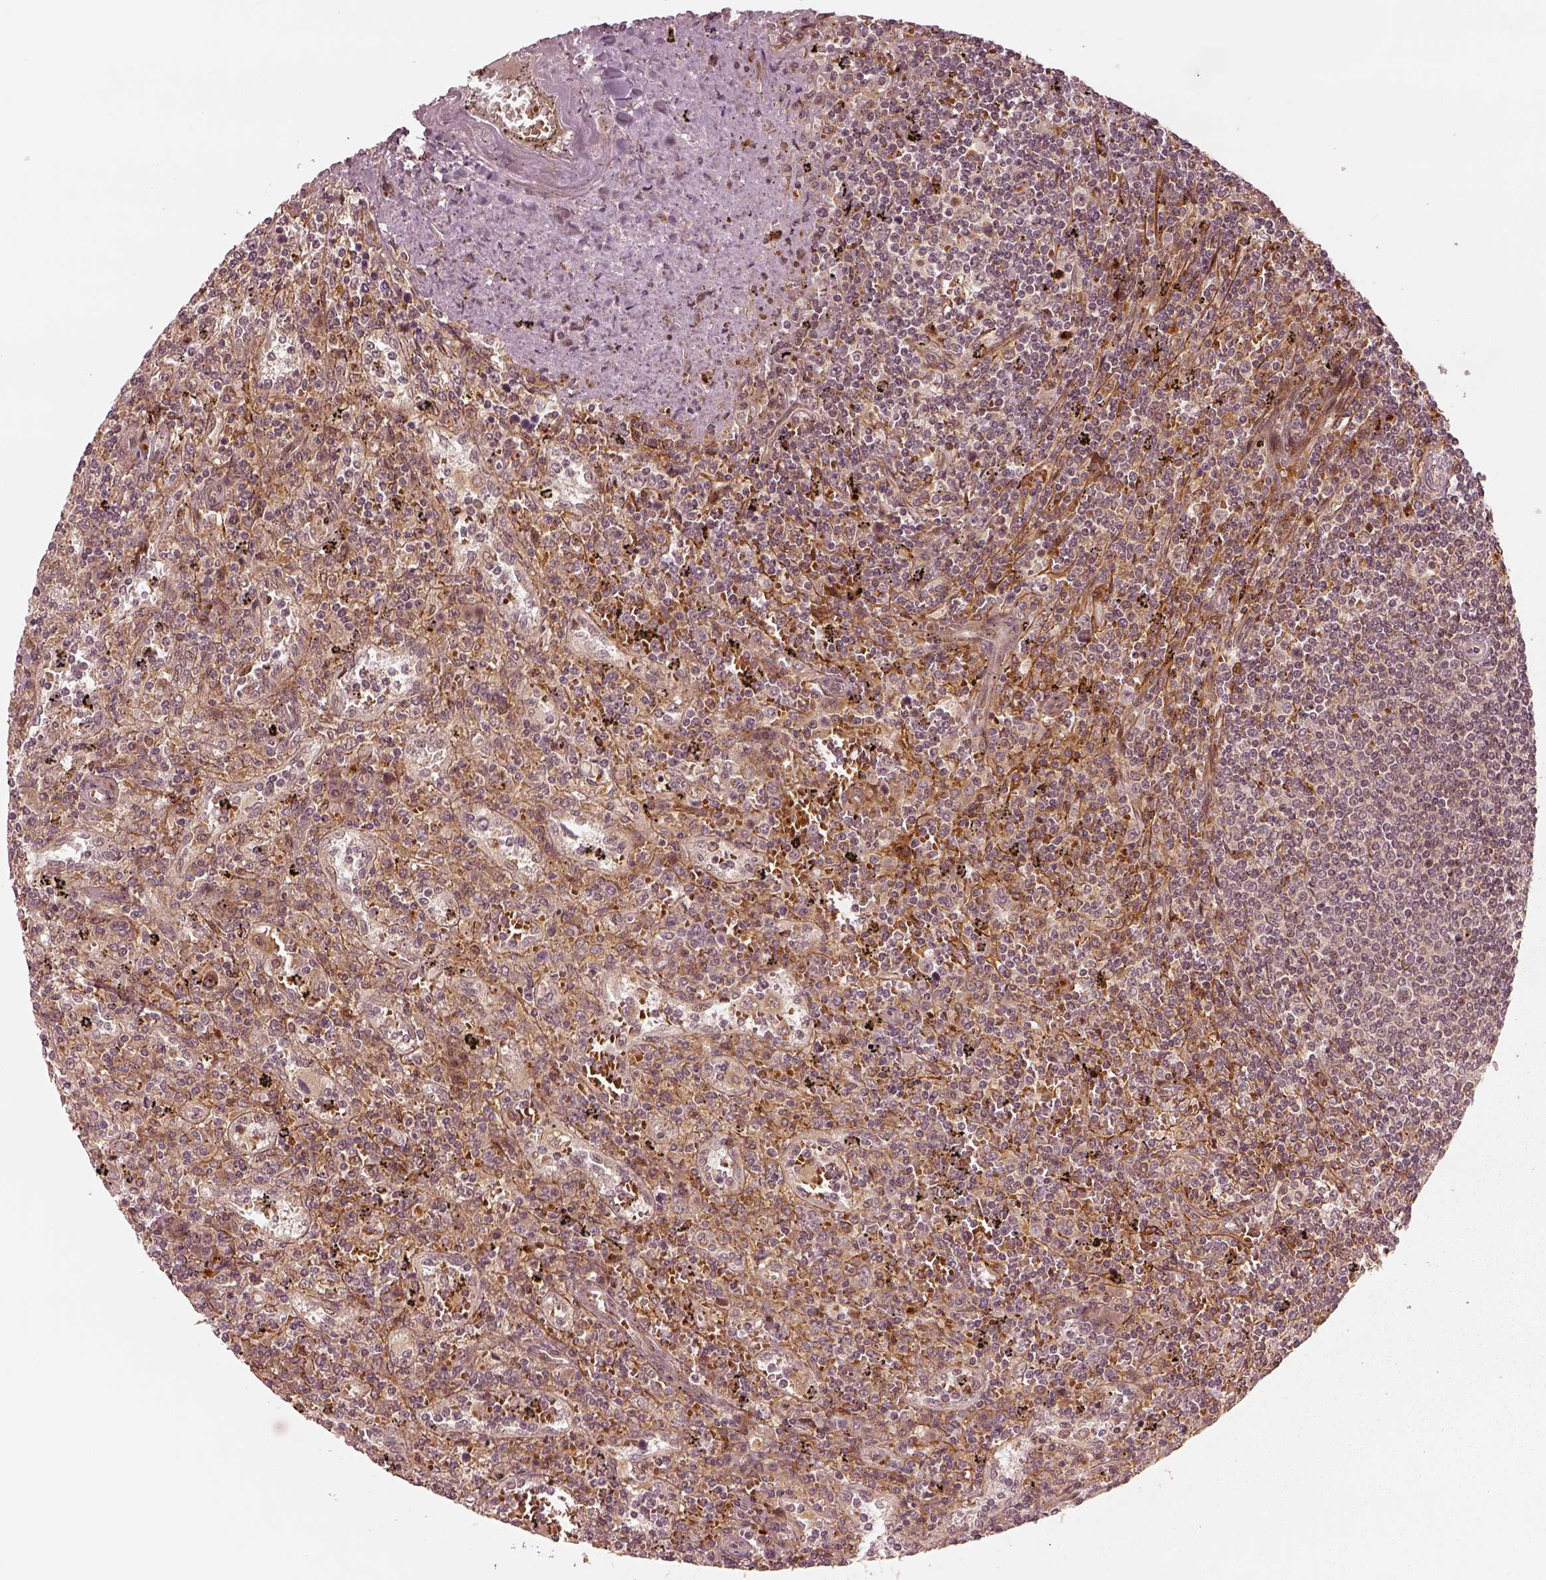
{"staining": {"intensity": "moderate", "quantity": "<25%", "location": "cytoplasmic/membranous"}, "tissue": "lymphoma", "cell_type": "Tumor cells", "image_type": "cancer", "snomed": [{"axis": "morphology", "description": "Malignant lymphoma, non-Hodgkin's type, Low grade"}, {"axis": "topography", "description": "Spleen"}], "caption": "Protein expression analysis of lymphoma demonstrates moderate cytoplasmic/membranous expression in about <25% of tumor cells.", "gene": "SLC12A9", "patient": {"sex": "male", "age": 62}}